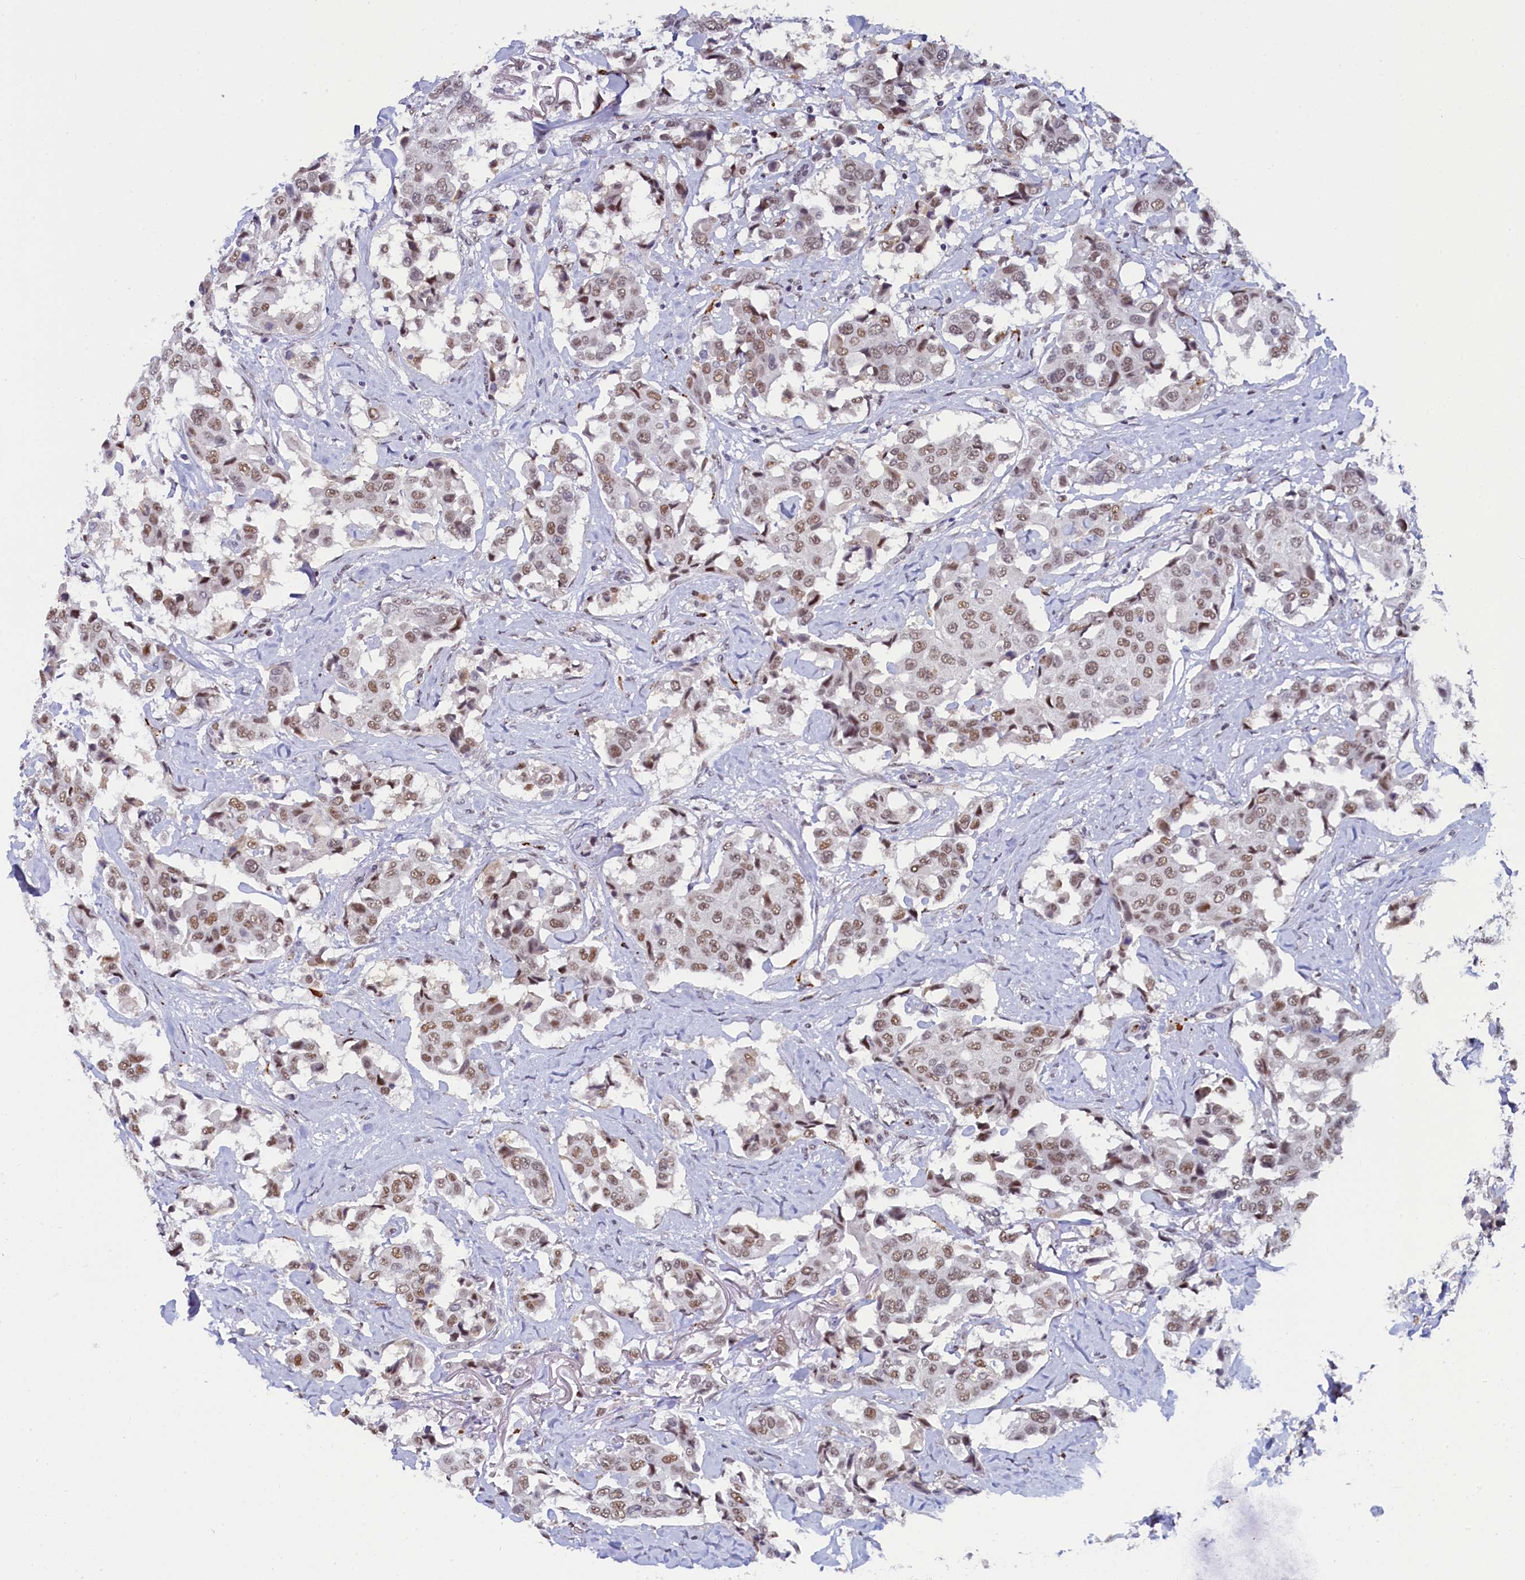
{"staining": {"intensity": "moderate", "quantity": ">75%", "location": "nuclear"}, "tissue": "breast cancer", "cell_type": "Tumor cells", "image_type": "cancer", "snomed": [{"axis": "morphology", "description": "Duct carcinoma"}, {"axis": "topography", "description": "Breast"}], "caption": "A brown stain shows moderate nuclear positivity of a protein in human breast cancer (infiltrating ductal carcinoma) tumor cells.", "gene": "INTS14", "patient": {"sex": "female", "age": 80}}